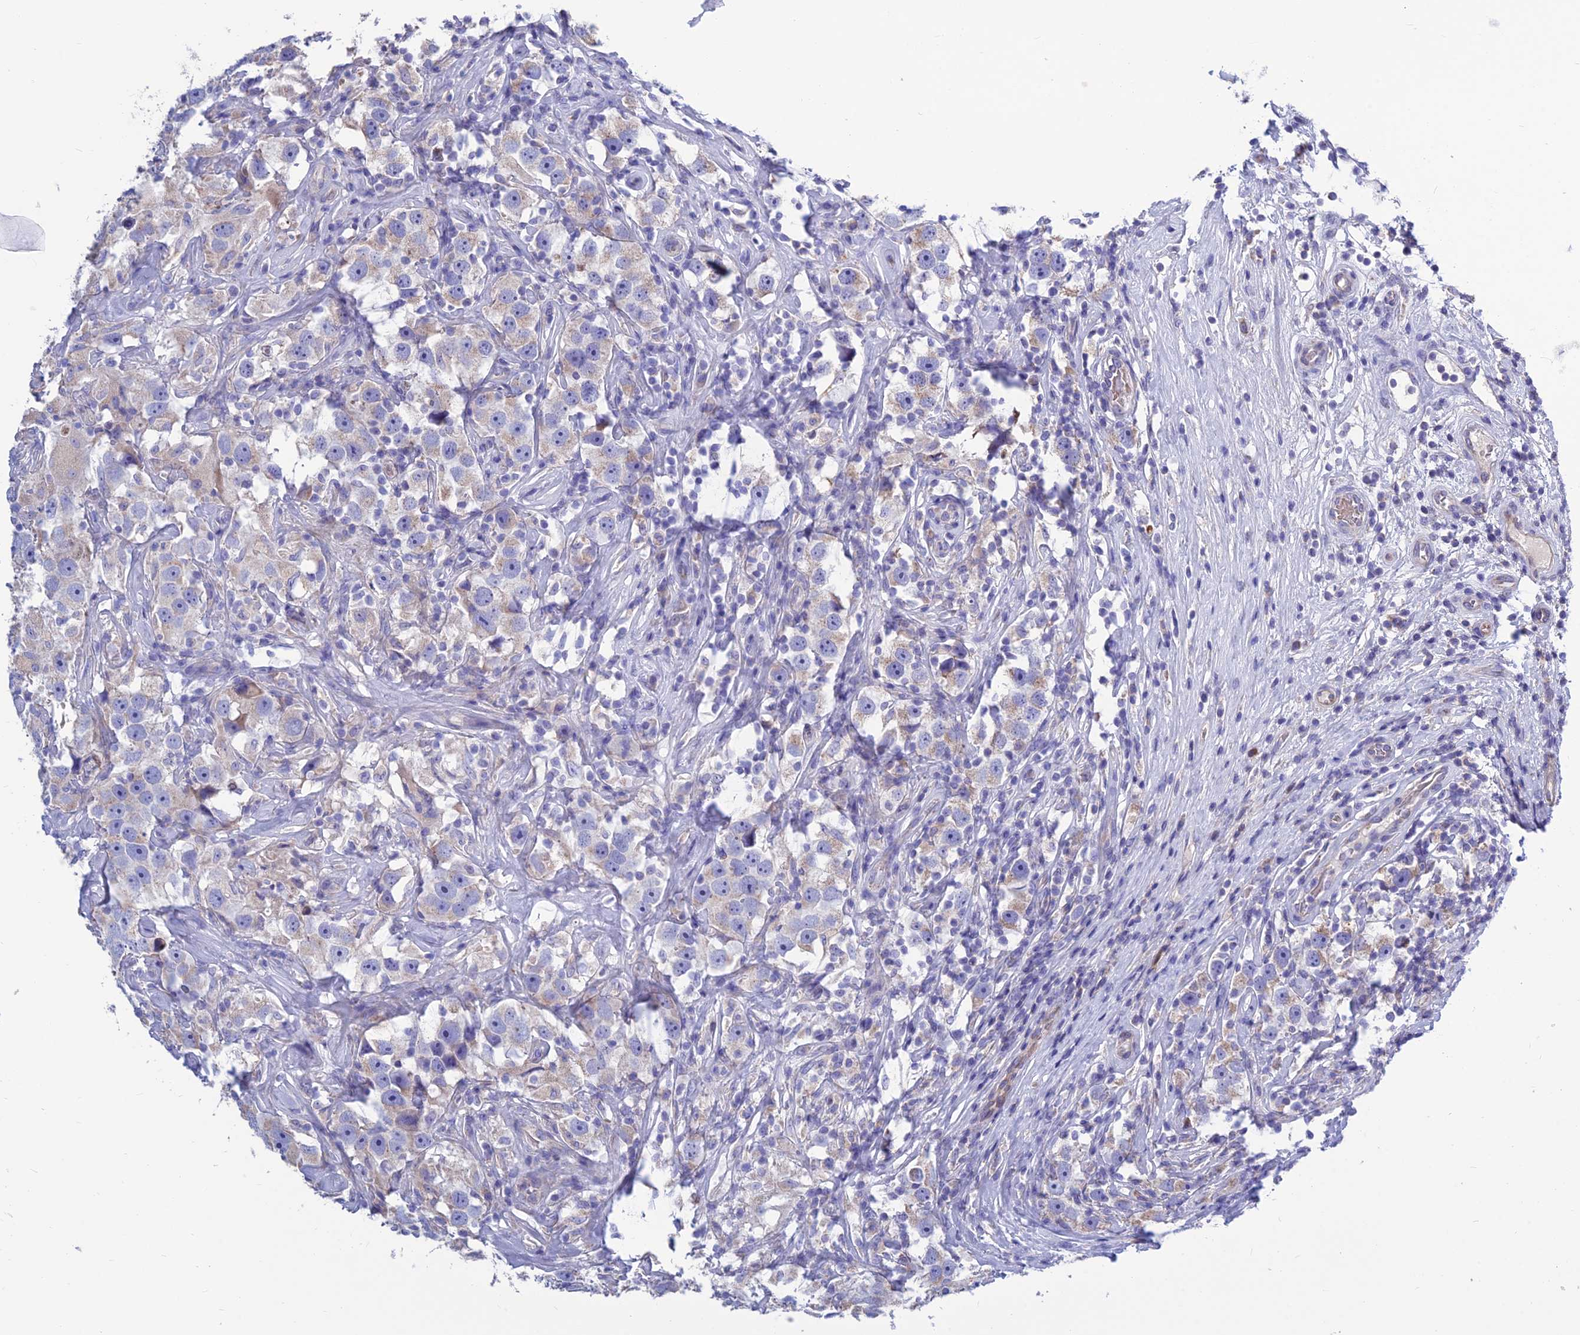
{"staining": {"intensity": "weak", "quantity": "25%-75%", "location": "cytoplasmic/membranous"}, "tissue": "testis cancer", "cell_type": "Tumor cells", "image_type": "cancer", "snomed": [{"axis": "morphology", "description": "Seminoma, NOS"}, {"axis": "topography", "description": "Testis"}], "caption": "Weak cytoplasmic/membranous protein positivity is appreciated in approximately 25%-75% of tumor cells in testis cancer.", "gene": "BHMT2", "patient": {"sex": "male", "age": 49}}